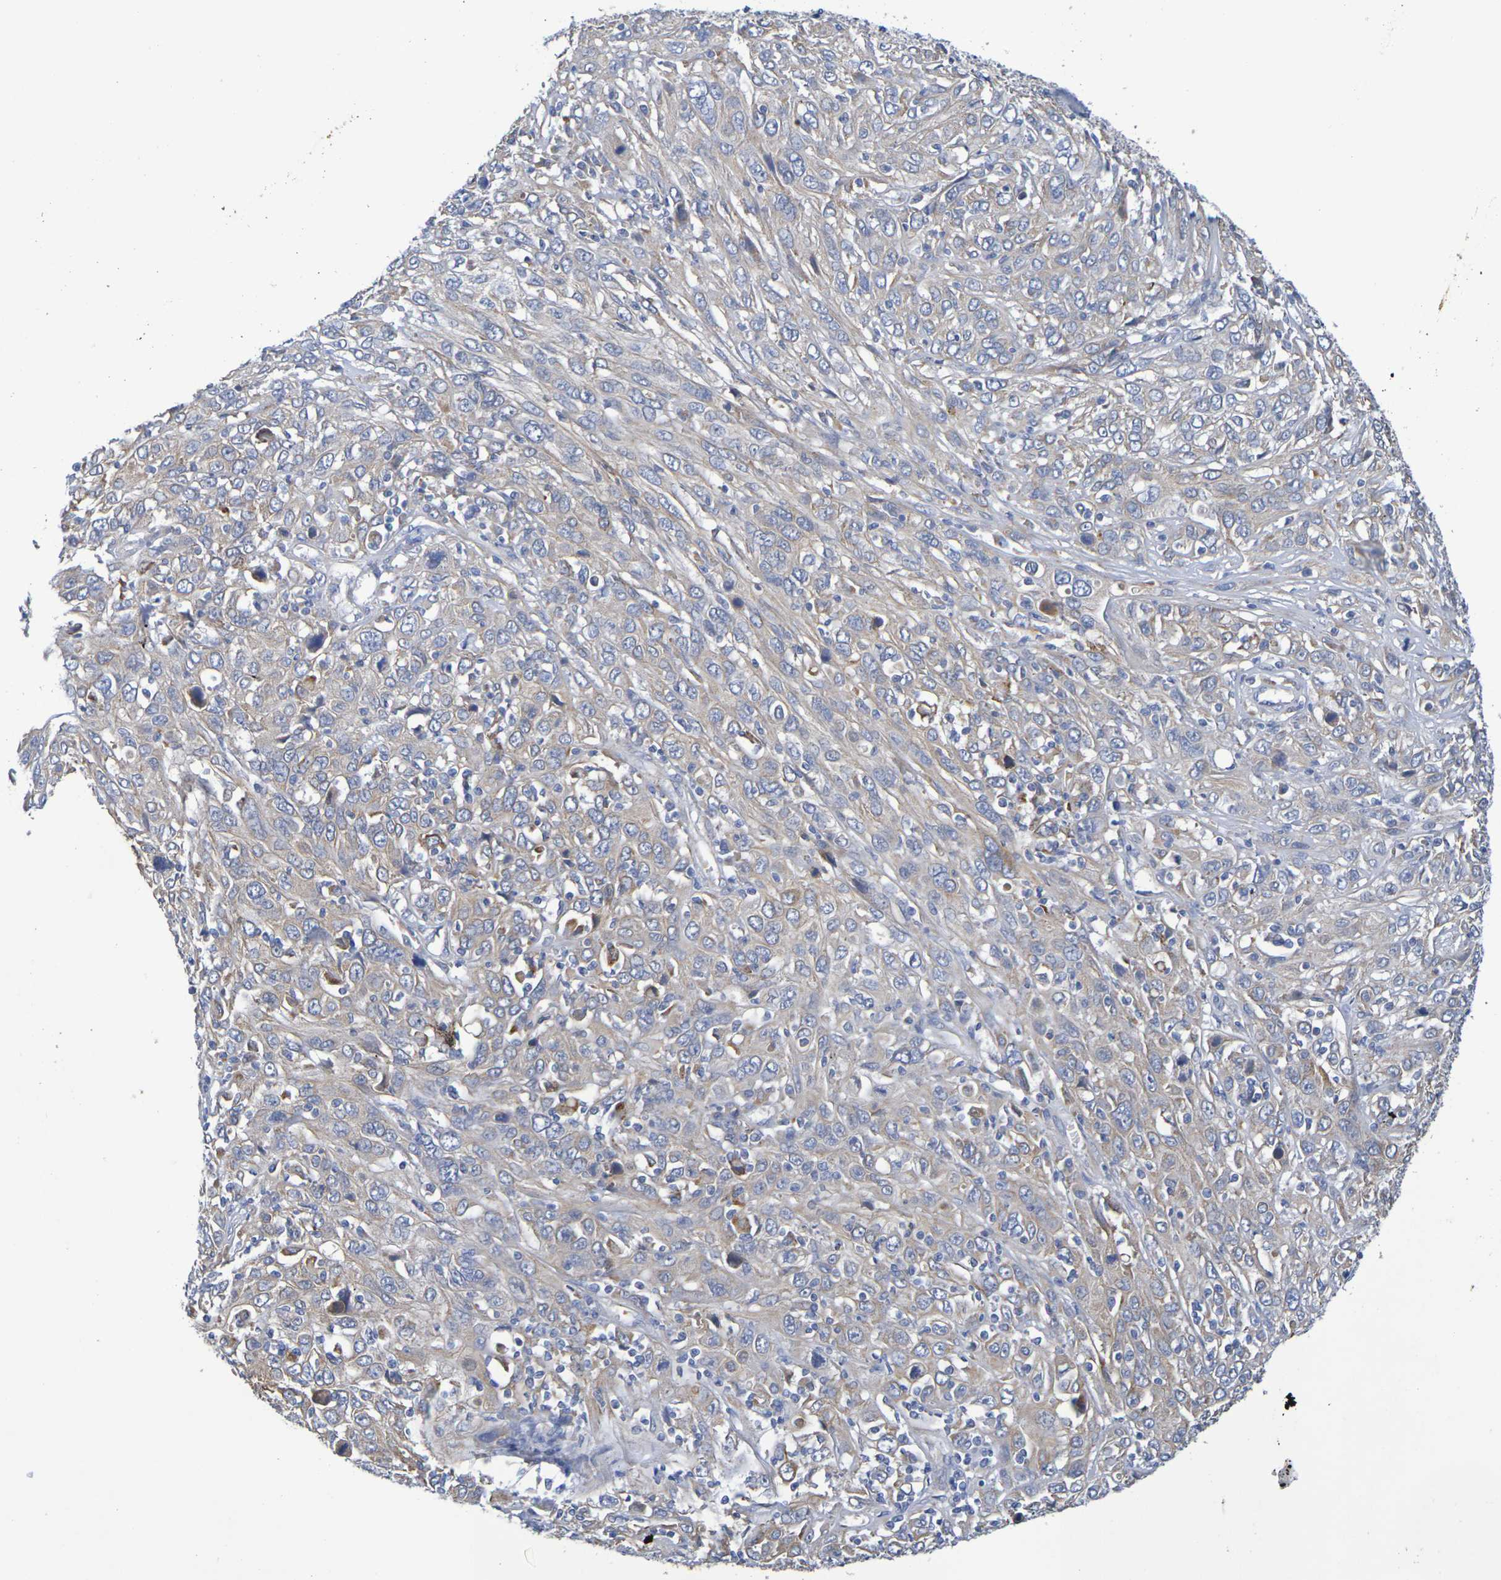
{"staining": {"intensity": "weak", "quantity": "25%-75%", "location": "cytoplasmic/membranous"}, "tissue": "cervical cancer", "cell_type": "Tumor cells", "image_type": "cancer", "snomed": [{"axis": "morphology", "description": "Squamous cell carcinoma, NOS"}, {"axis": "topography", "description": "Cervix"}], "caption": "This photomicrograph shows IHC staining of human squamous cell carcinoma (cervical), with low weak cytoplasmic/membranous staining in about 25%-75% of tumor cells.", "gene": "SDC4", "patient": {"sex": "female", "age": 46}}